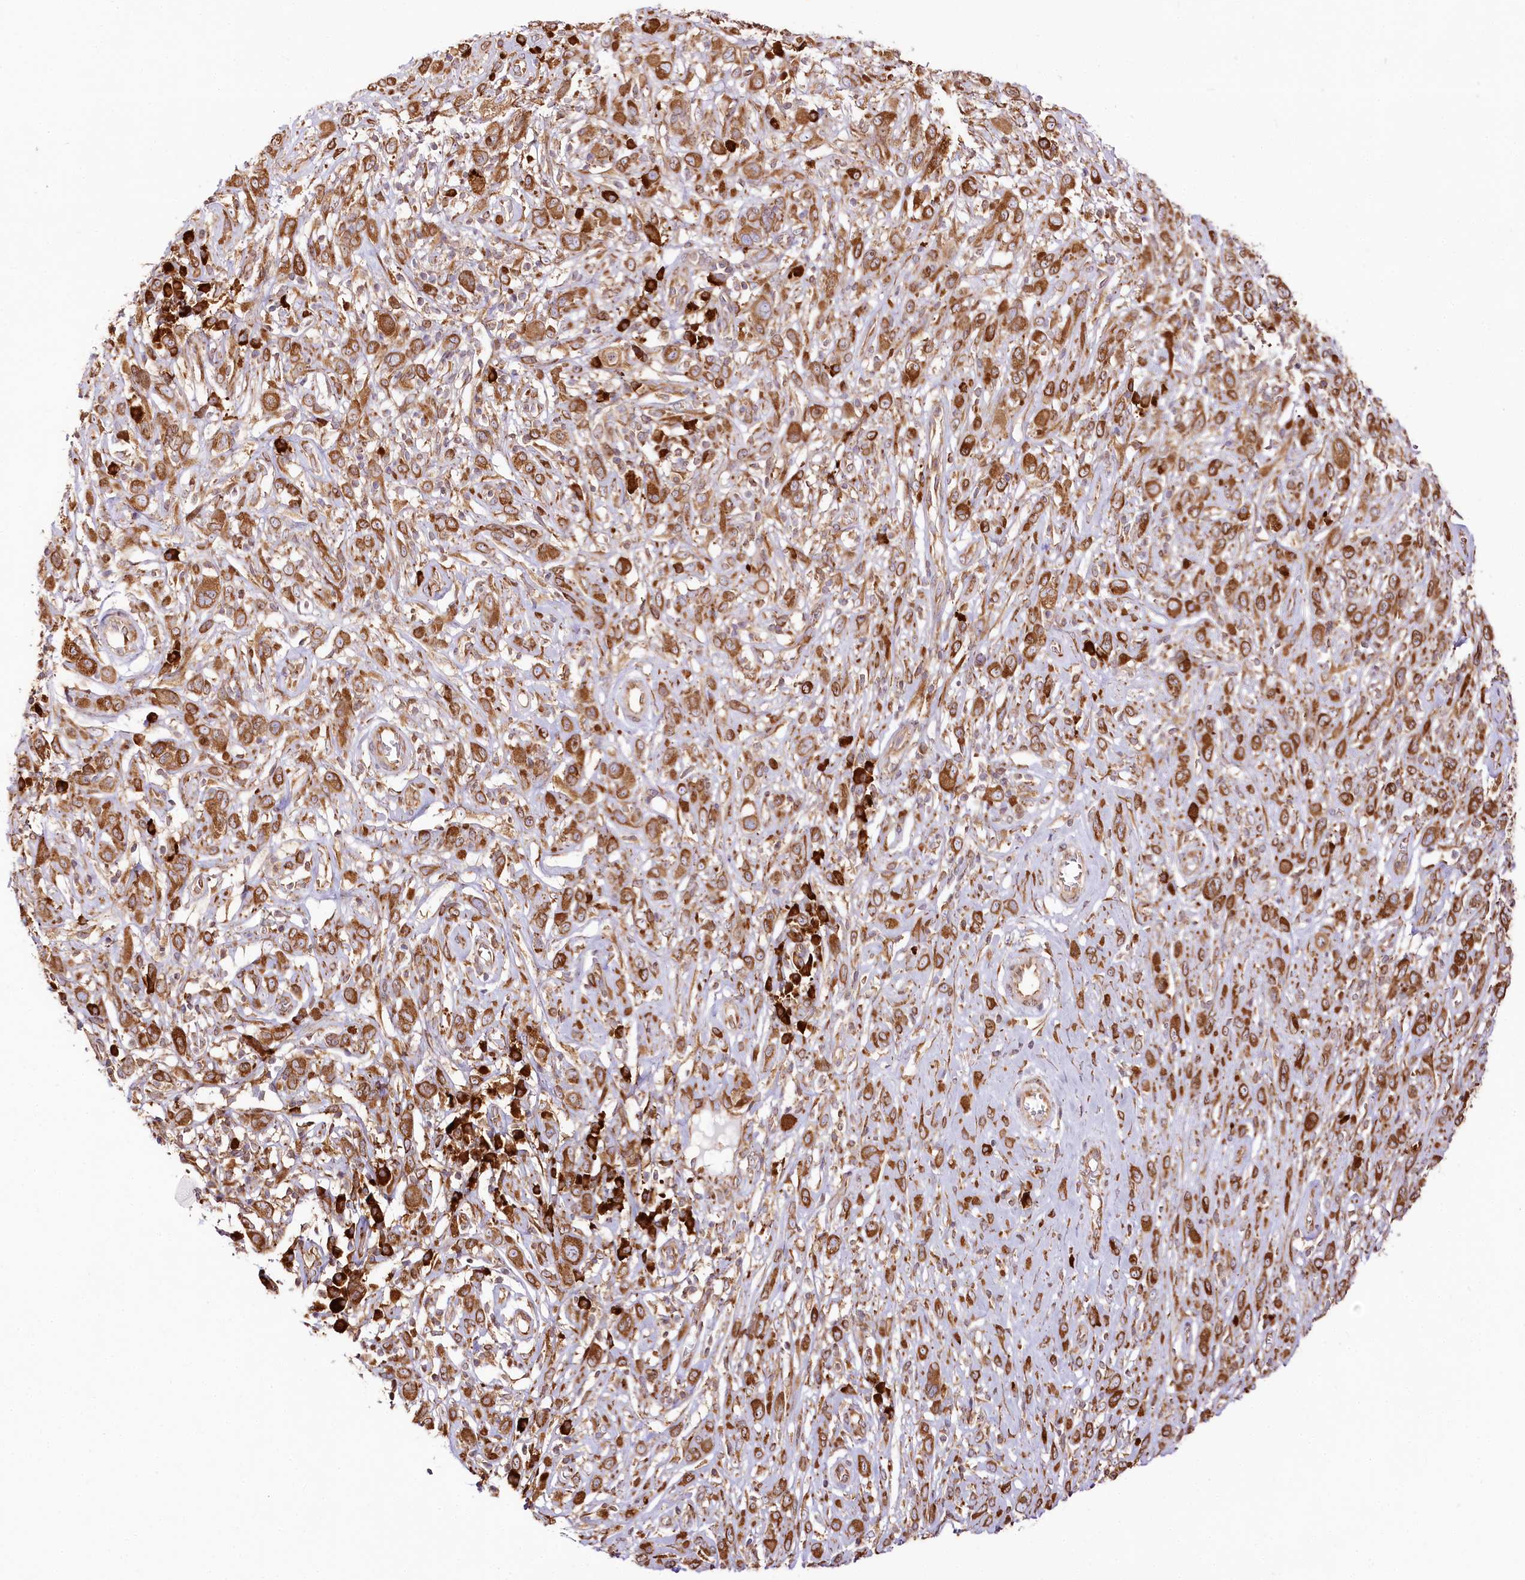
{"staining": {"intensity": "strong", "quantity": ">75%", "location": "cytoplasmic/membranous"}, "tissue": "melanoma", "cell_type": "Tumor cells", "image_type": "cancer", "snomed": [{"axis": "morphology", "description": "Malignant melanoma, NOS"}, {"axis": "topography", "description": "Skin of trunk"}], "caption": "Protein staining of malignant melanoma tissue demonstrates strong cytoplasmic/membranous staining in approximately >75% of tumor cells.", "gene": "CNPY2", "patient": {"sex": "male", "age": 71}}